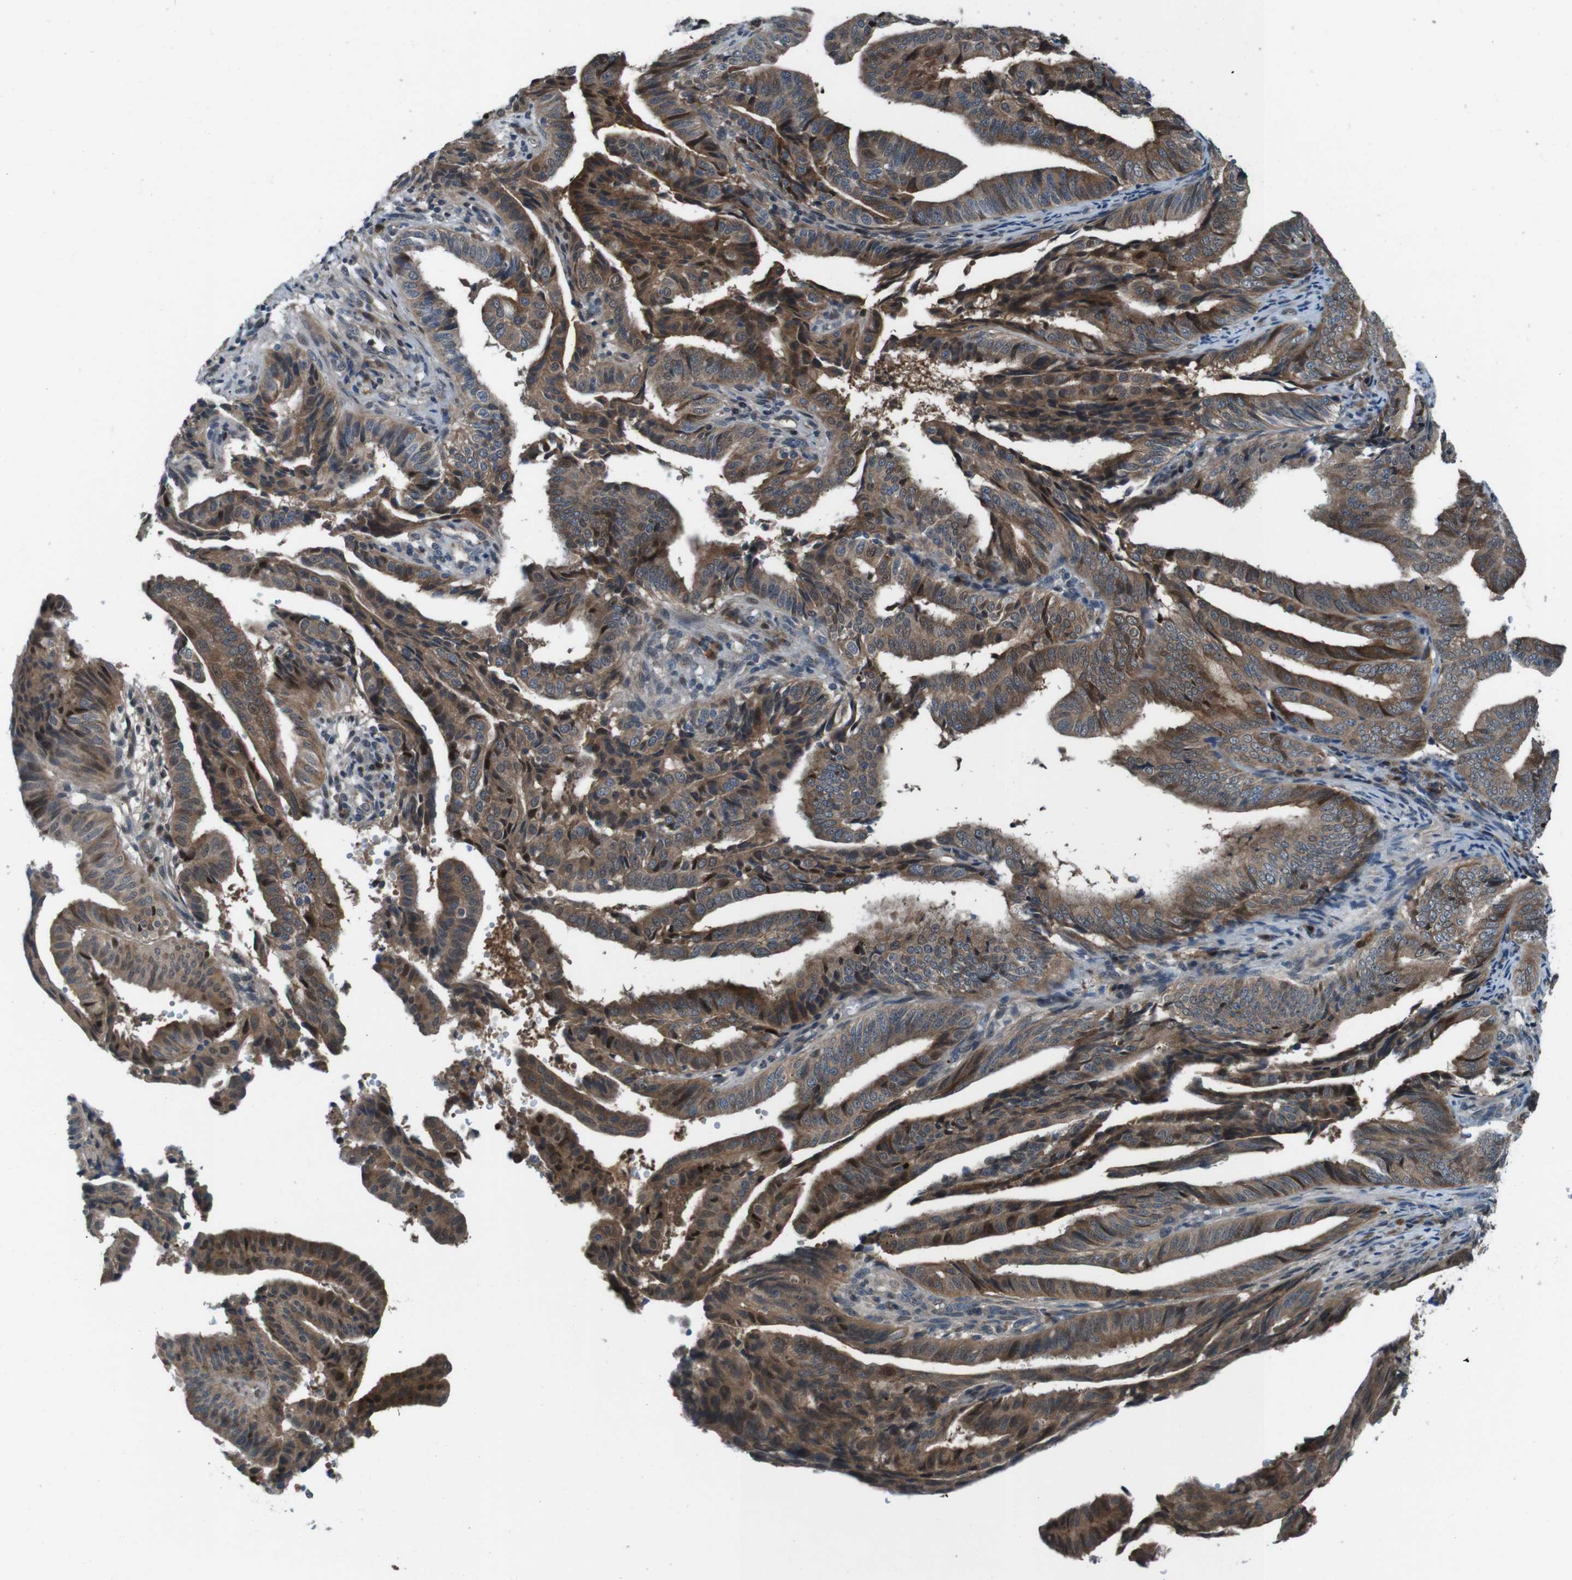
{"staining": {"intensity": "strong", "quantity": ">75%", "location": "cytoplasmic/membranous"}, "tissue": "endometrial cancer", "cell_type": "Tumor cells", "image_type": "cancer", "snomed": [{"axis": "morphology", "description": "Adenocarcinoma, NOS"}, {"axis": "topography", "description": "Endometrium"}], "caption": "Brown immunohistochemical staining in endometrial cancer (adenocarcinoma) shows strong cytoplasmic/membranous positivity in about >75% of tumor cells.", "gene": "LRP5", "patient": {"sex": "female", "age": 58}}